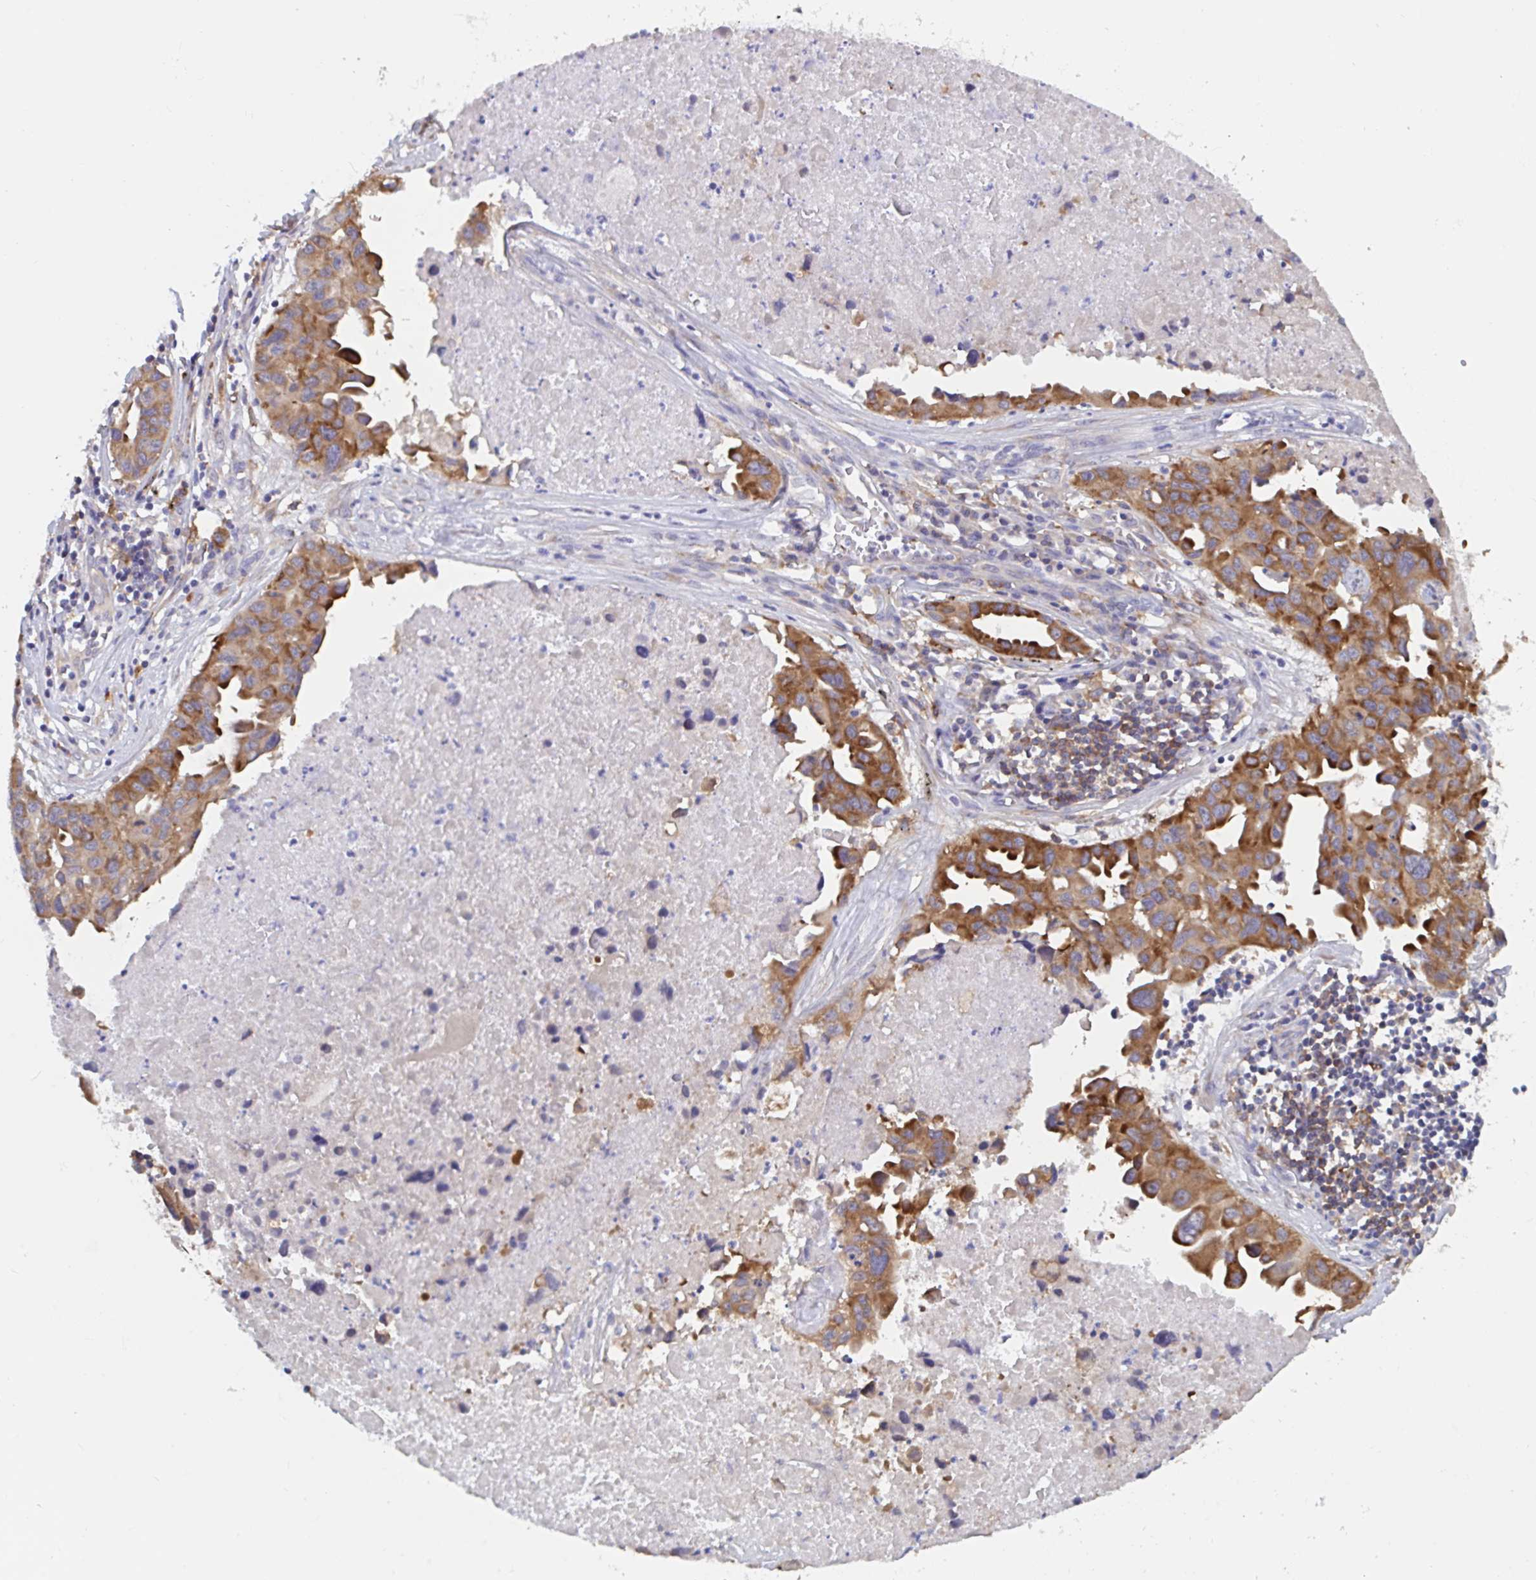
{"staining": {"intensity": "strong", "quantity": ">75%", "location": "cytoplasmic/membranous"}, "tissue": "lung cancer", "cell_type": "Tumor cells", "image_type": "cancer", "snomed": [{"axis": "morphology", "description": "Adenocarcinoma, NOS"}, {"axis": "topography", "description": "Lymph node"}, {"axis": "topography", "description": "Lung"}], "caption": "Tumor cells demonstrate high levels of strong cytoplasmic/membranous positivity in about >75% of cells in human adenocarcinoma (lung). The staining is performed using DAB (3,3'-diaminobenzidine) brown chromogen to label protein expression. The nuclei are counter-stained blue using hematoxylin.", "gene": "SNX8", "patient": {"sex": "male", "age": 64}}